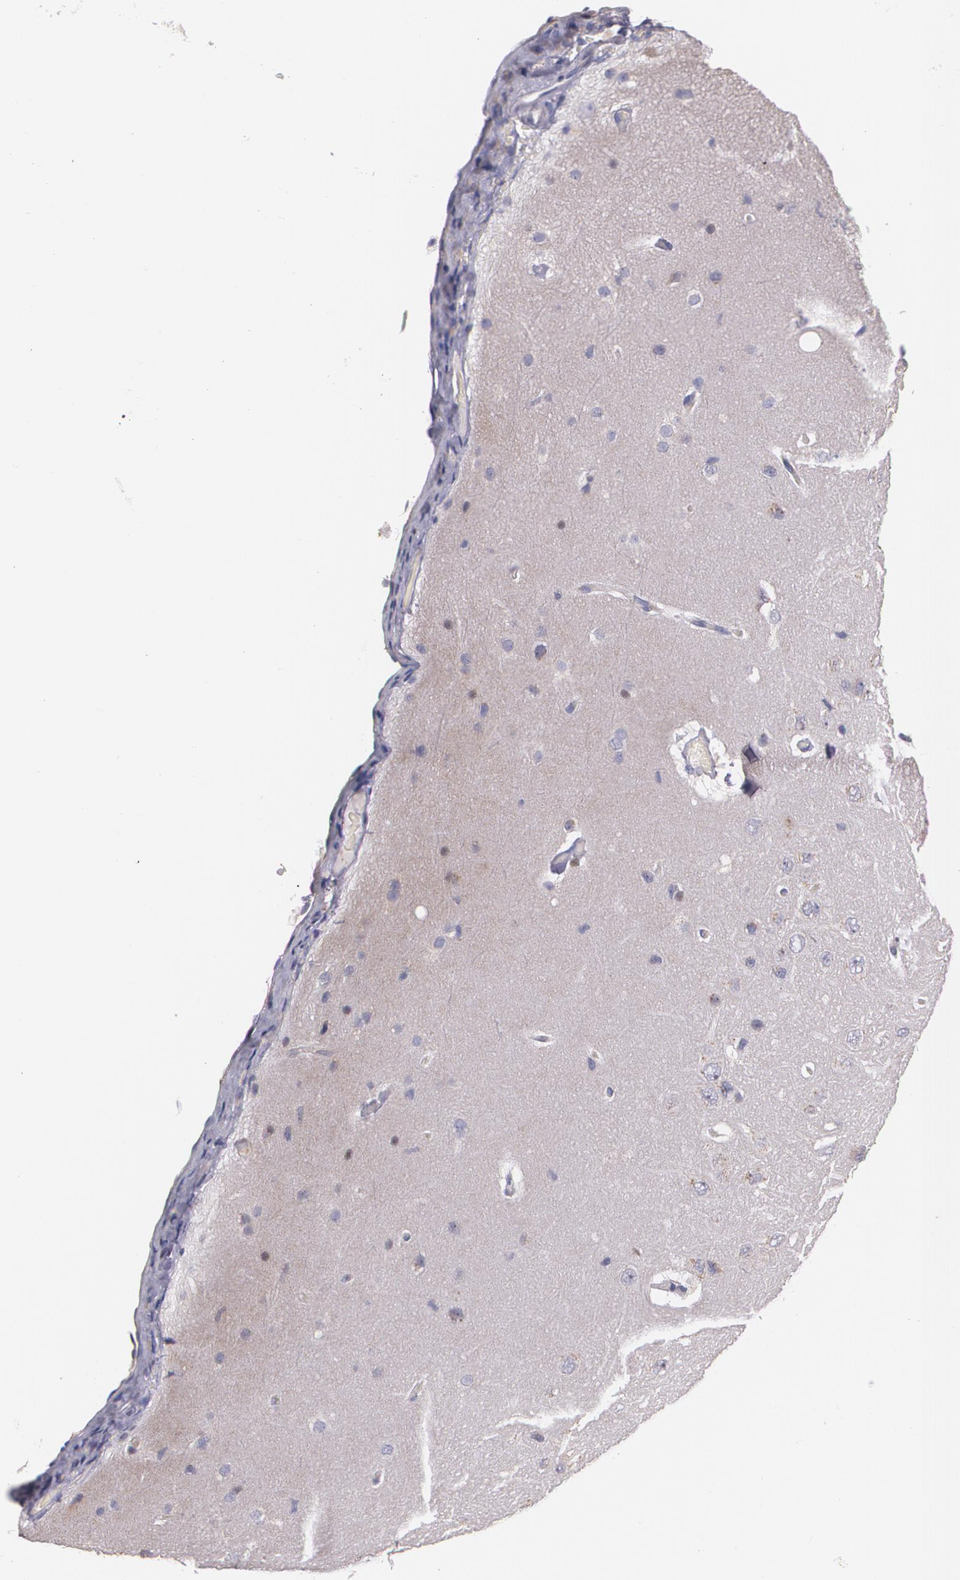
{"staining": {"intensity": "negative", "quantity": "none", "location": "none"}, "tissue": "cerebral cortex", "cell_type": "Endothelial cells", "image_type": "normal", "snomed": [{"axis": "morphology", "description": "Normal tissue, NOS"}, {"axis": "topography", "description": "Cerebral cortex"}], "caption": "Immunohistochemical staining of unremarkable cerebral cortex exhibits no significant staining in endothelial cells. The staining was performed using DAB (3,3'-diaminobenzidine) to visualize the protein expression in brown, while the nuclei were stained in blue with hematoxylin (Magnification: 20x).", "gene": "ATF3", "patient": {"sex": "female", "age": 45}}